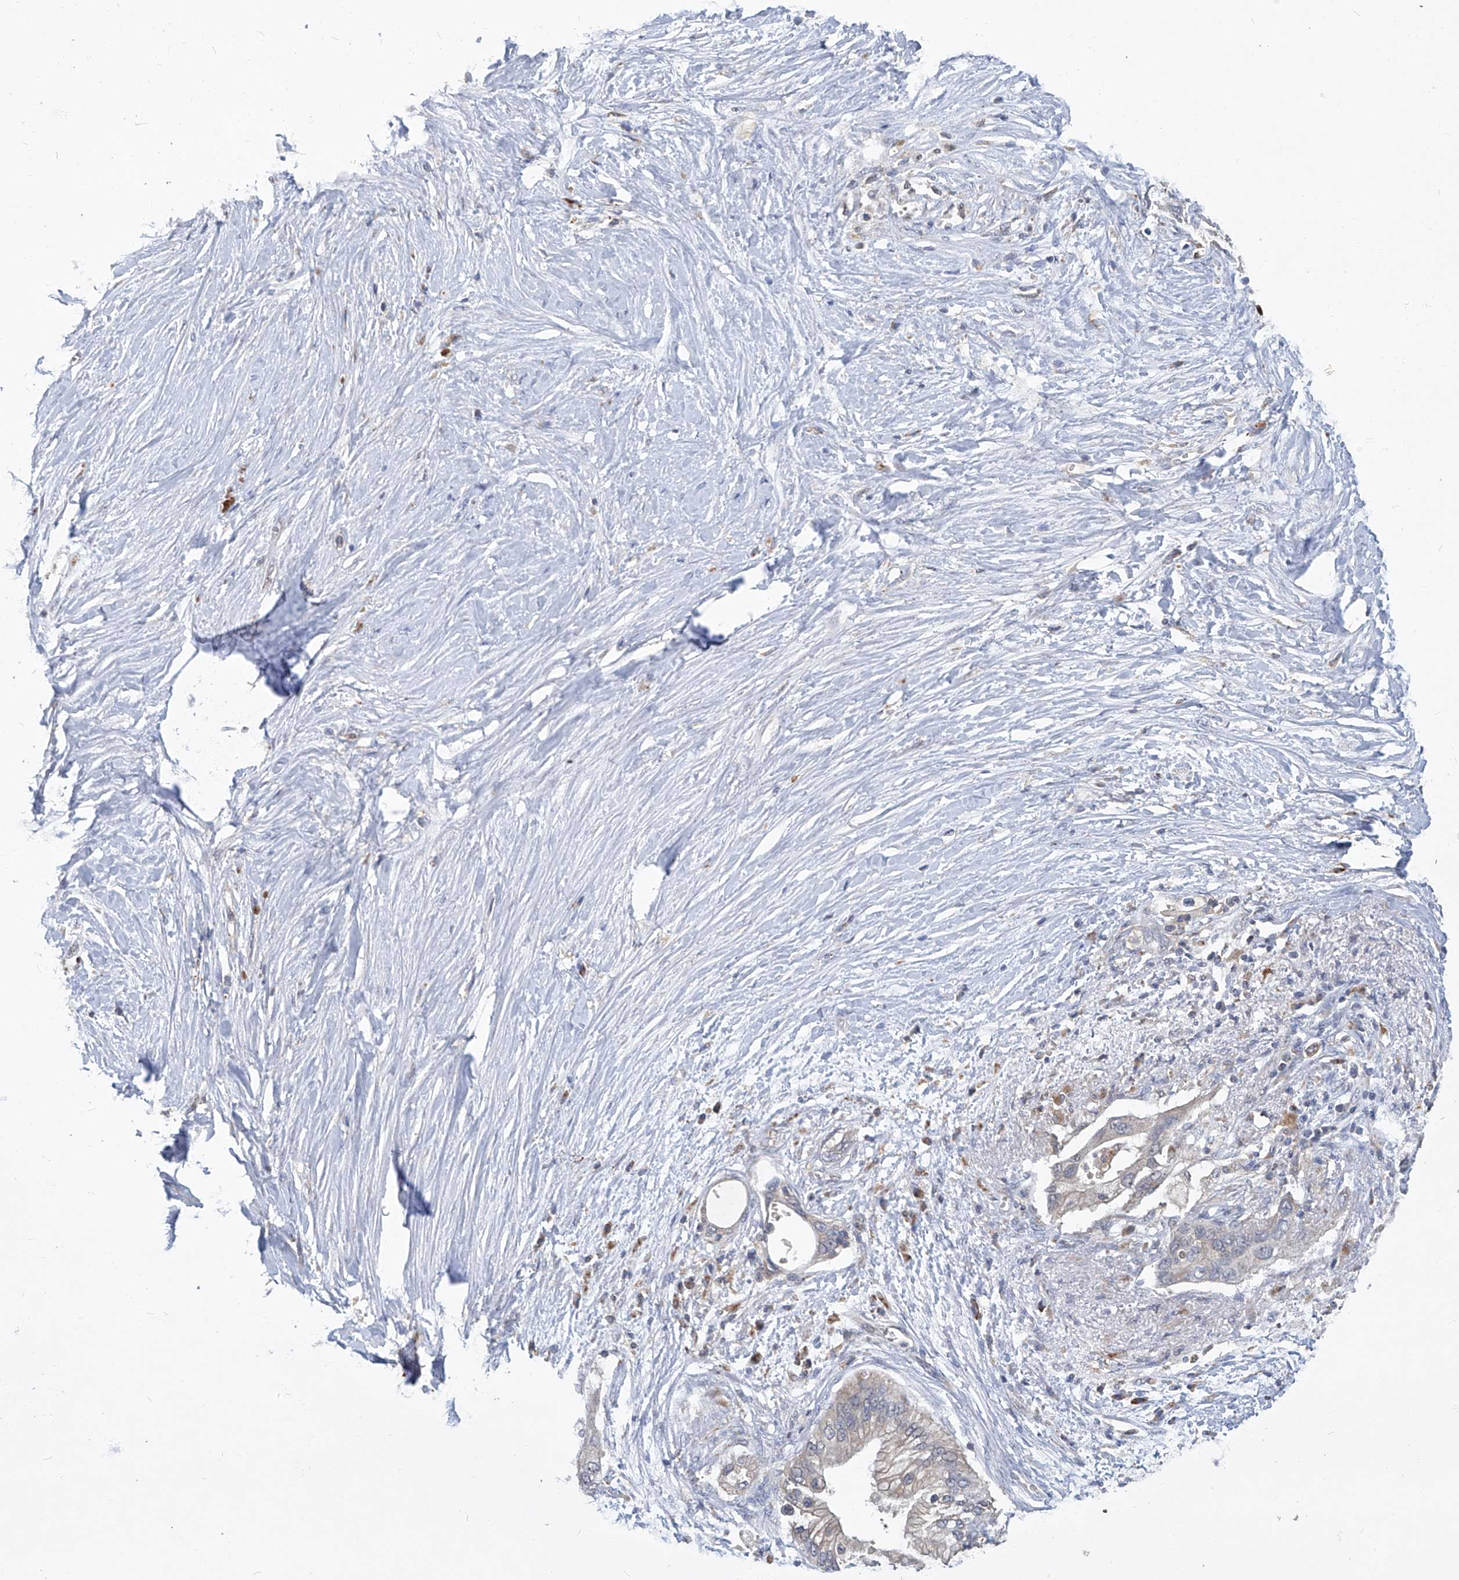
{"staining": {"intensity": "negative", "quantity": "none", "location": "none"}, "tissue": "pancreatic cancer", "cell_type": "Tumor cells", "image_type": "cancer", "snomed": [{"axis": "morphology", "description": "Normal tissue, NOS"}, {"axis": "morphology", "description": "Adenocarcinoma, NOS"}, {"axis": "topography", "description": "Pancreas"}, {"axis": "topography", "description": "Peripheral nerve tissue"}], "caption": "Immunohistochemistry (IHC) photomicrograph of neoplastic tissue: adenocarcinoma (pancreatic) stained with DAB (3,3'-diaminobenzidine) shows no significant protein staining in tumor cells.", "gene": "TNFRSF13B", "patient": {"sex": "male", "age": 59}}